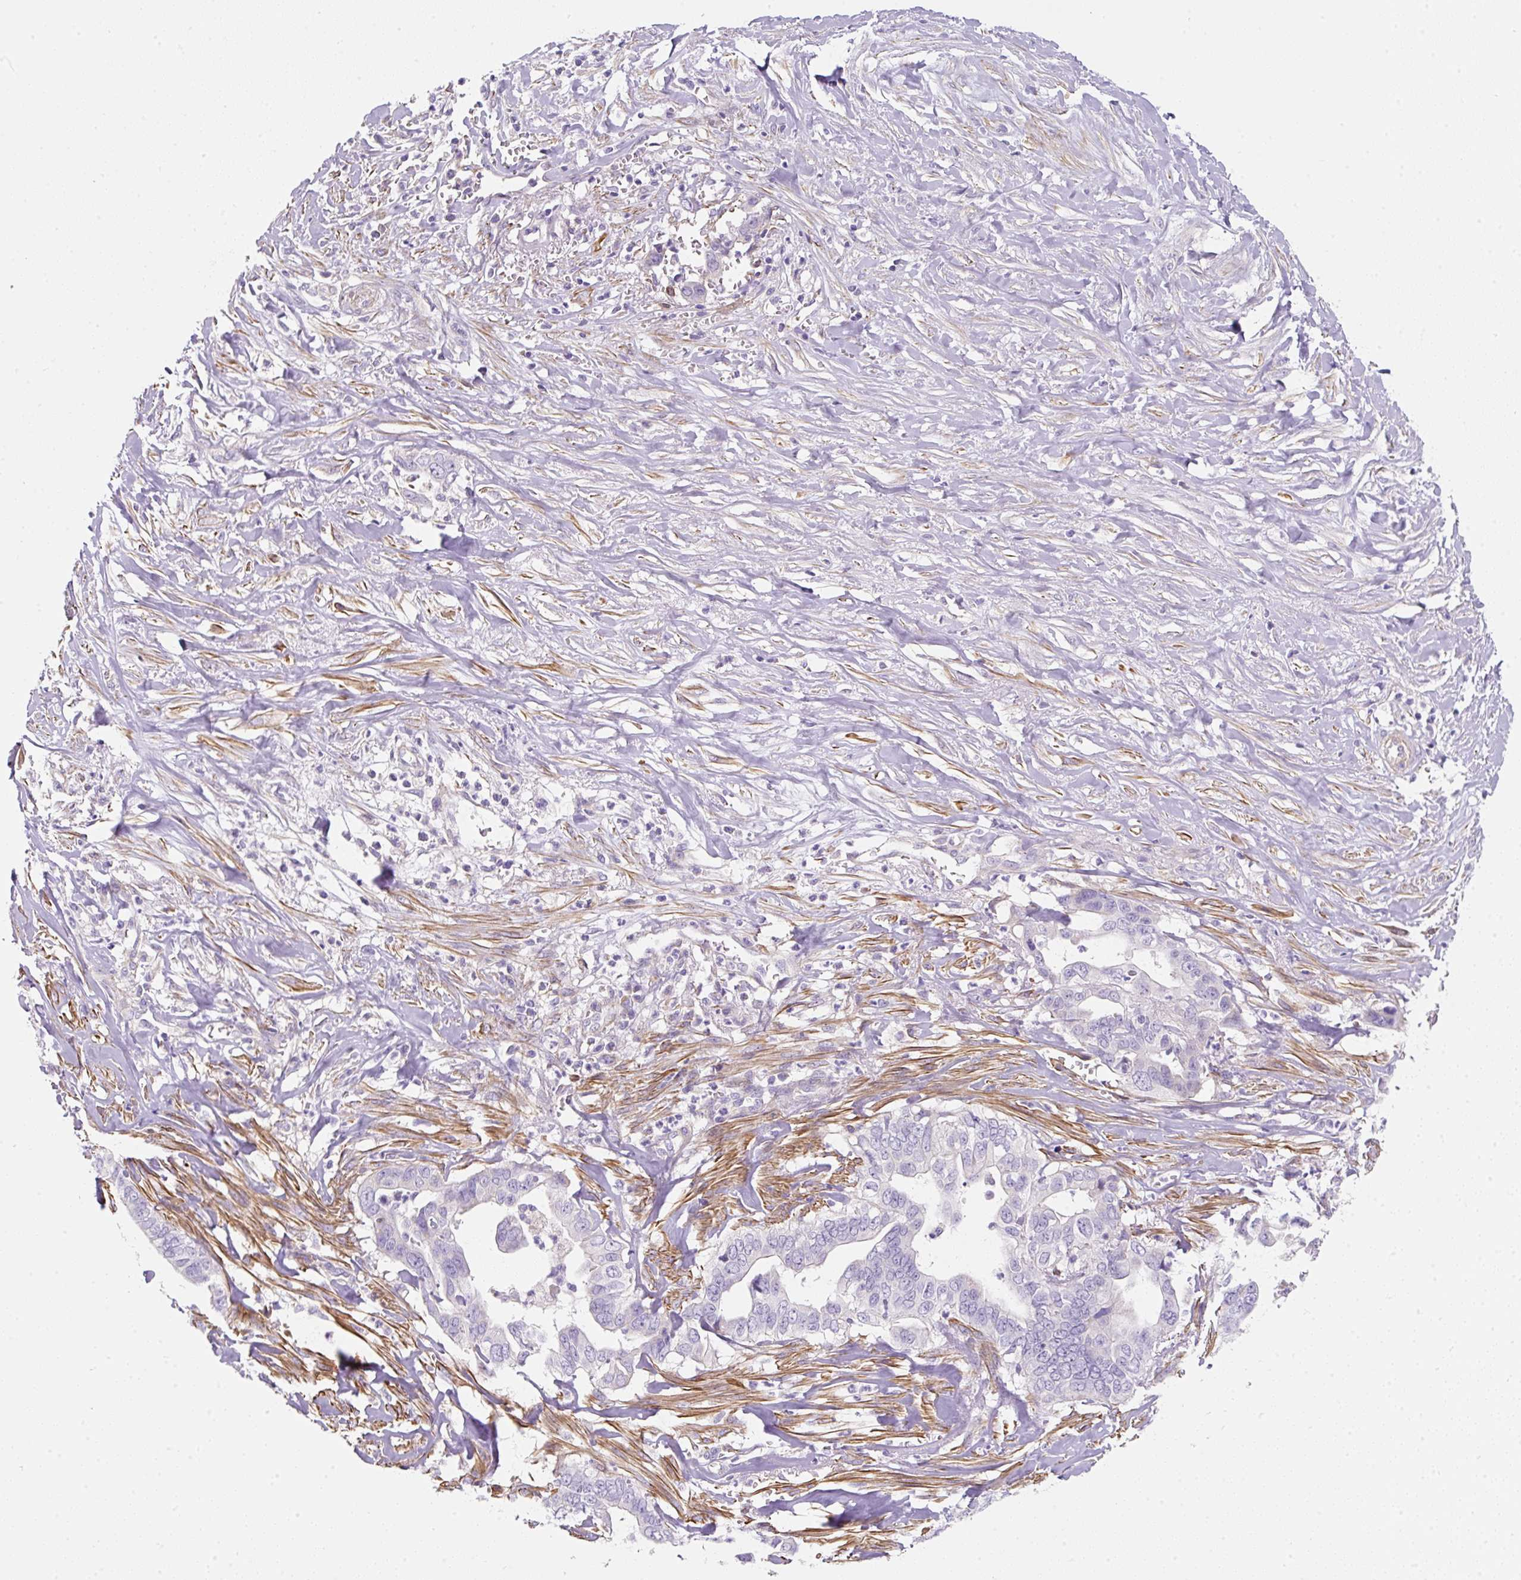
{"staining": {"intensity": "negative", "quantity": "none", "location": "none"}, "tissue": "liver cancer", "cell_type": "Tumor cells", "image_type": "cancer", "snomed": [{"axis": "morphology", "description": "Cholangiocarcinoma"}, {"axis": "topography", "description": "Liver"}], "caption": "The micrograph demonstrates no staining of tumor cells in liver cancer.", "gene": "ERAP2", "patient": {"sex": "female", "age": 79}}